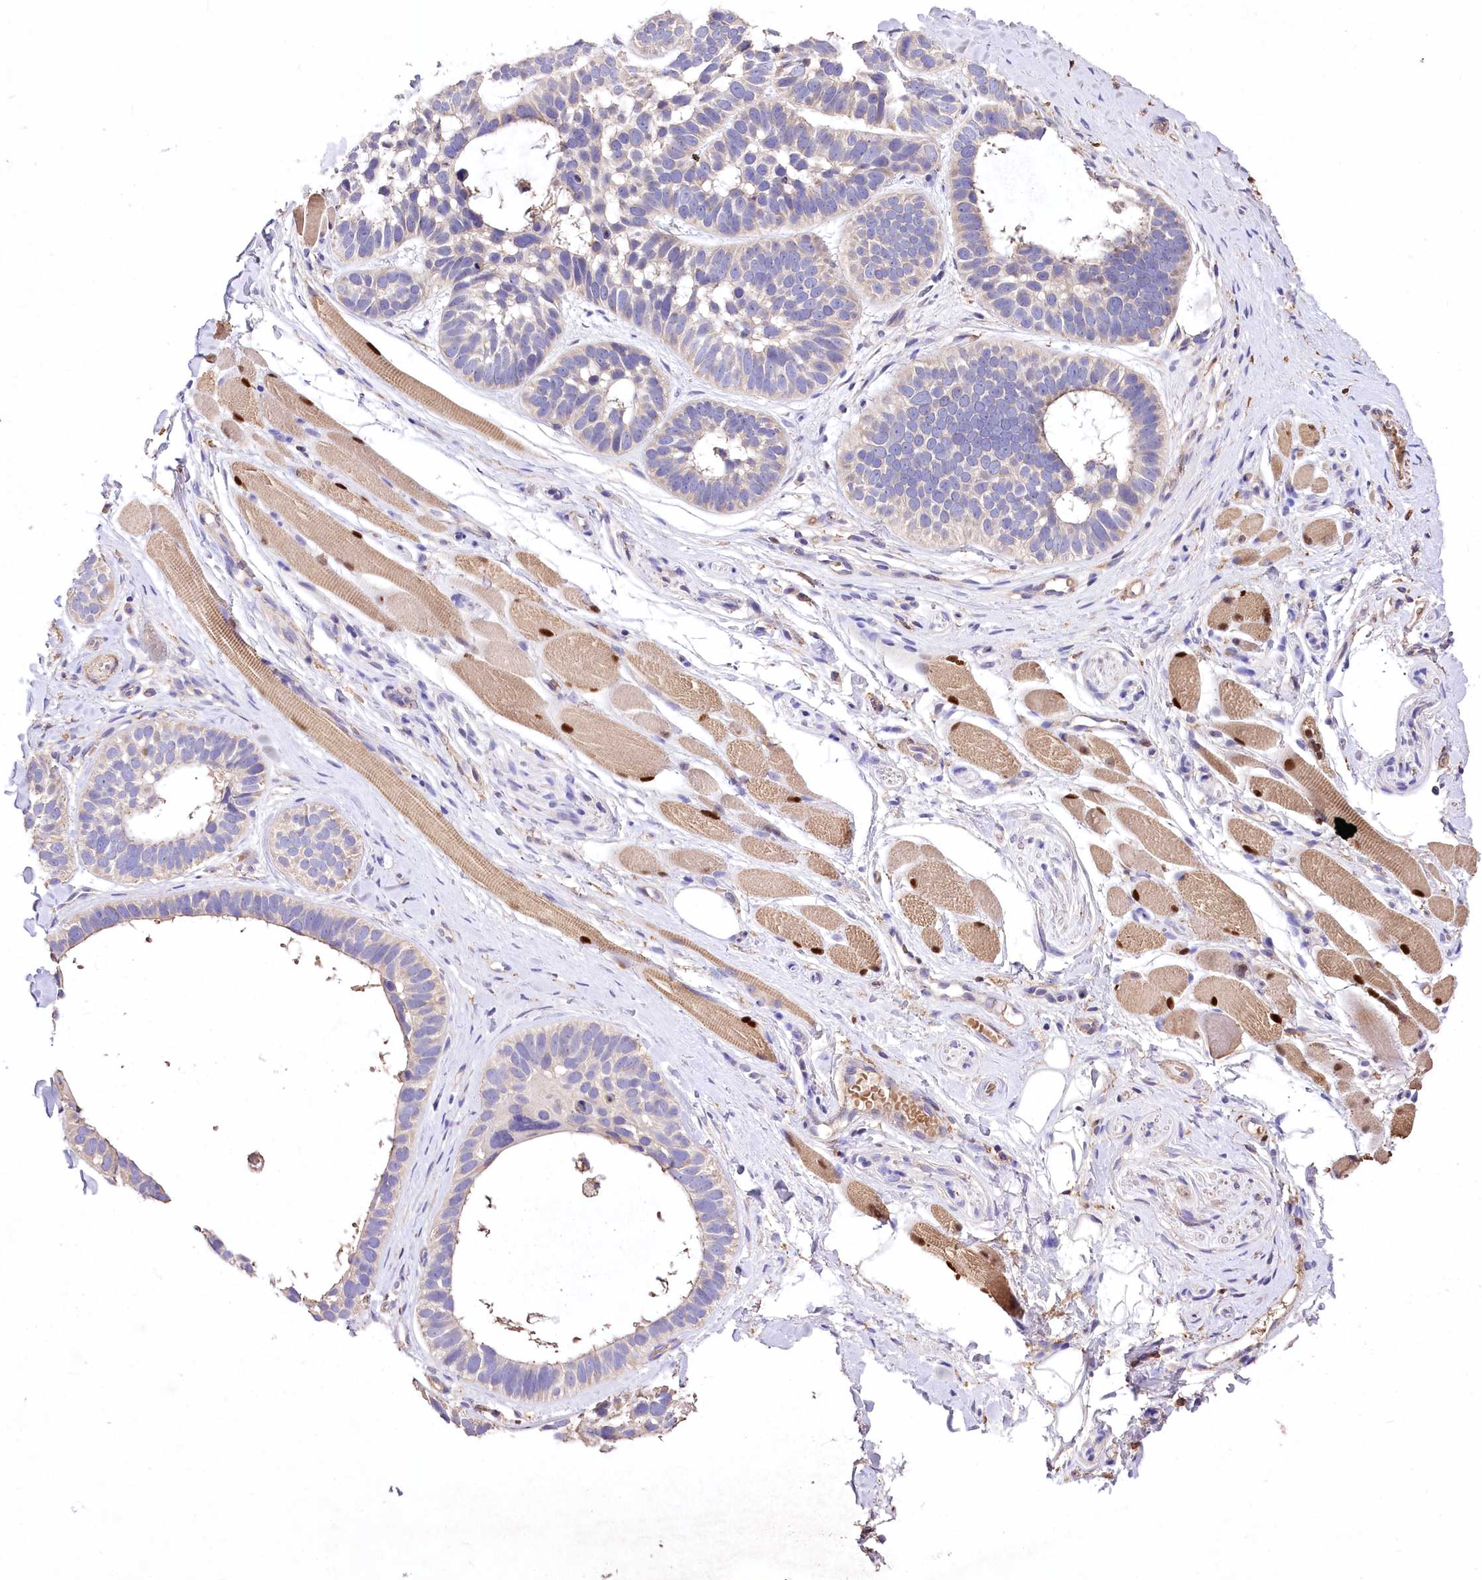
{"staining": {"intensity": "weak", "quantity": "25%-75%", "location": "cytoplasmic/membranous"}, "tissue": "skin cancer", "cell_type": "Tumor cells", "image_type": "cancer", "snomed": [{"axis": "morphology", "description": "Basal cell carcinoma"}, {"axis": "topography", "description": "Skin"}], "caption": "Brown immunohistochemical staining in skin basal cell carcinoma reveals weak cytoplasmic/membranous staining in about 25%-75% of tumor cells. The staining is performed using DAB brown chromogen to label protein expression. The nuclei are counter-stained blue using hematoxylin.", "gene": "PCYOX1L", "patient": {"sex": "male", "age": 62}}